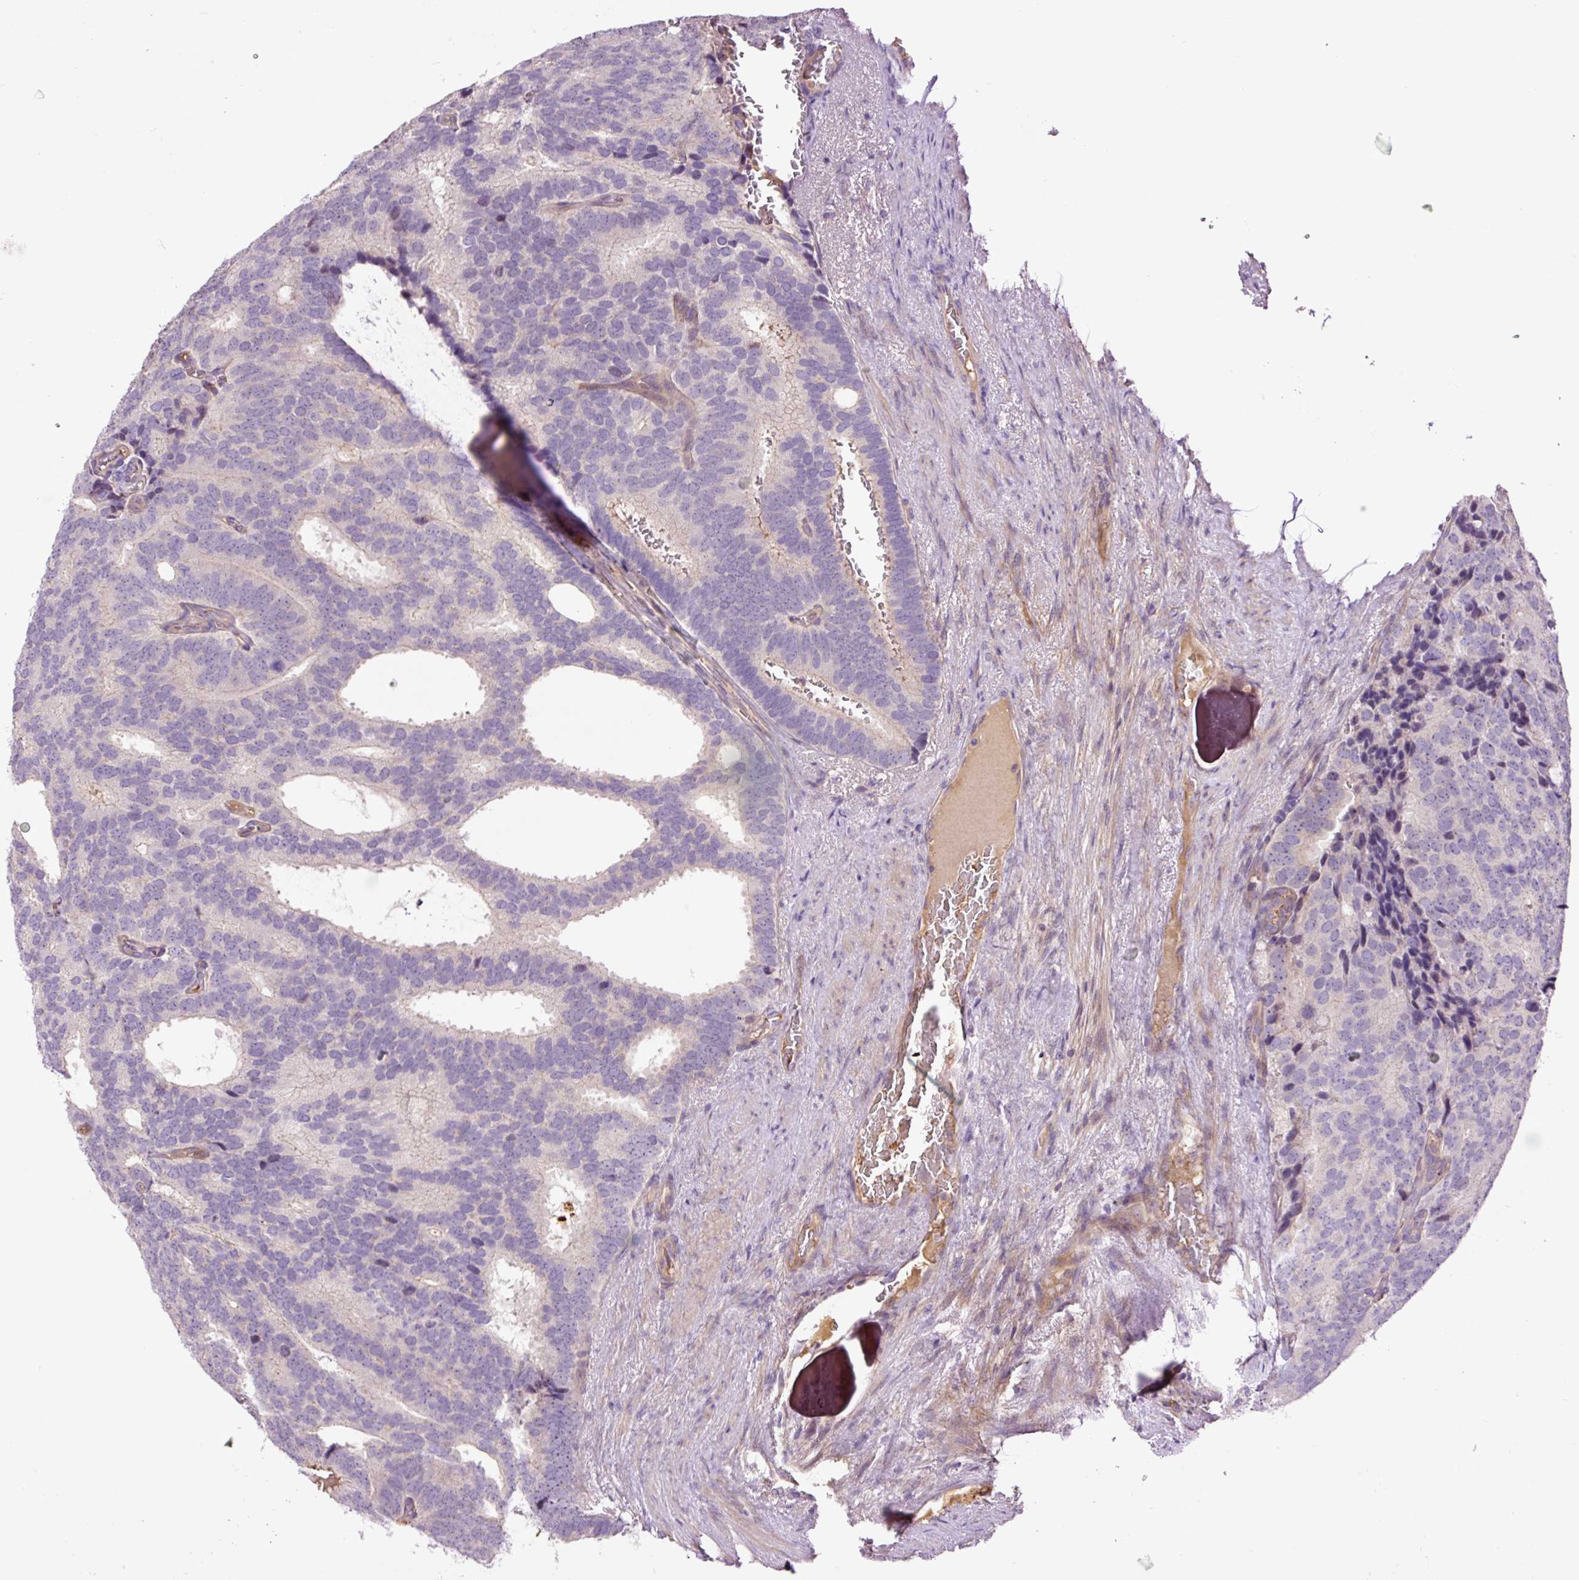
{"staining": {"intensity": "negative", "quantity": "none", "location": "none"}, "tissue": "prostate cancer", "cell_type": "Tumor cells", "image_type": "cancer", "snomed": [{"axis": "morphology", "description": "Adenocarcinoma, Low grade"}, {"axis": "topography", "description": "Prostate"}], "caption": "Tumor cells are negative for brown protein staining in prostate cancer.", "gene": "TMEM235", "patient": {"sex": "male", "age": 71}}